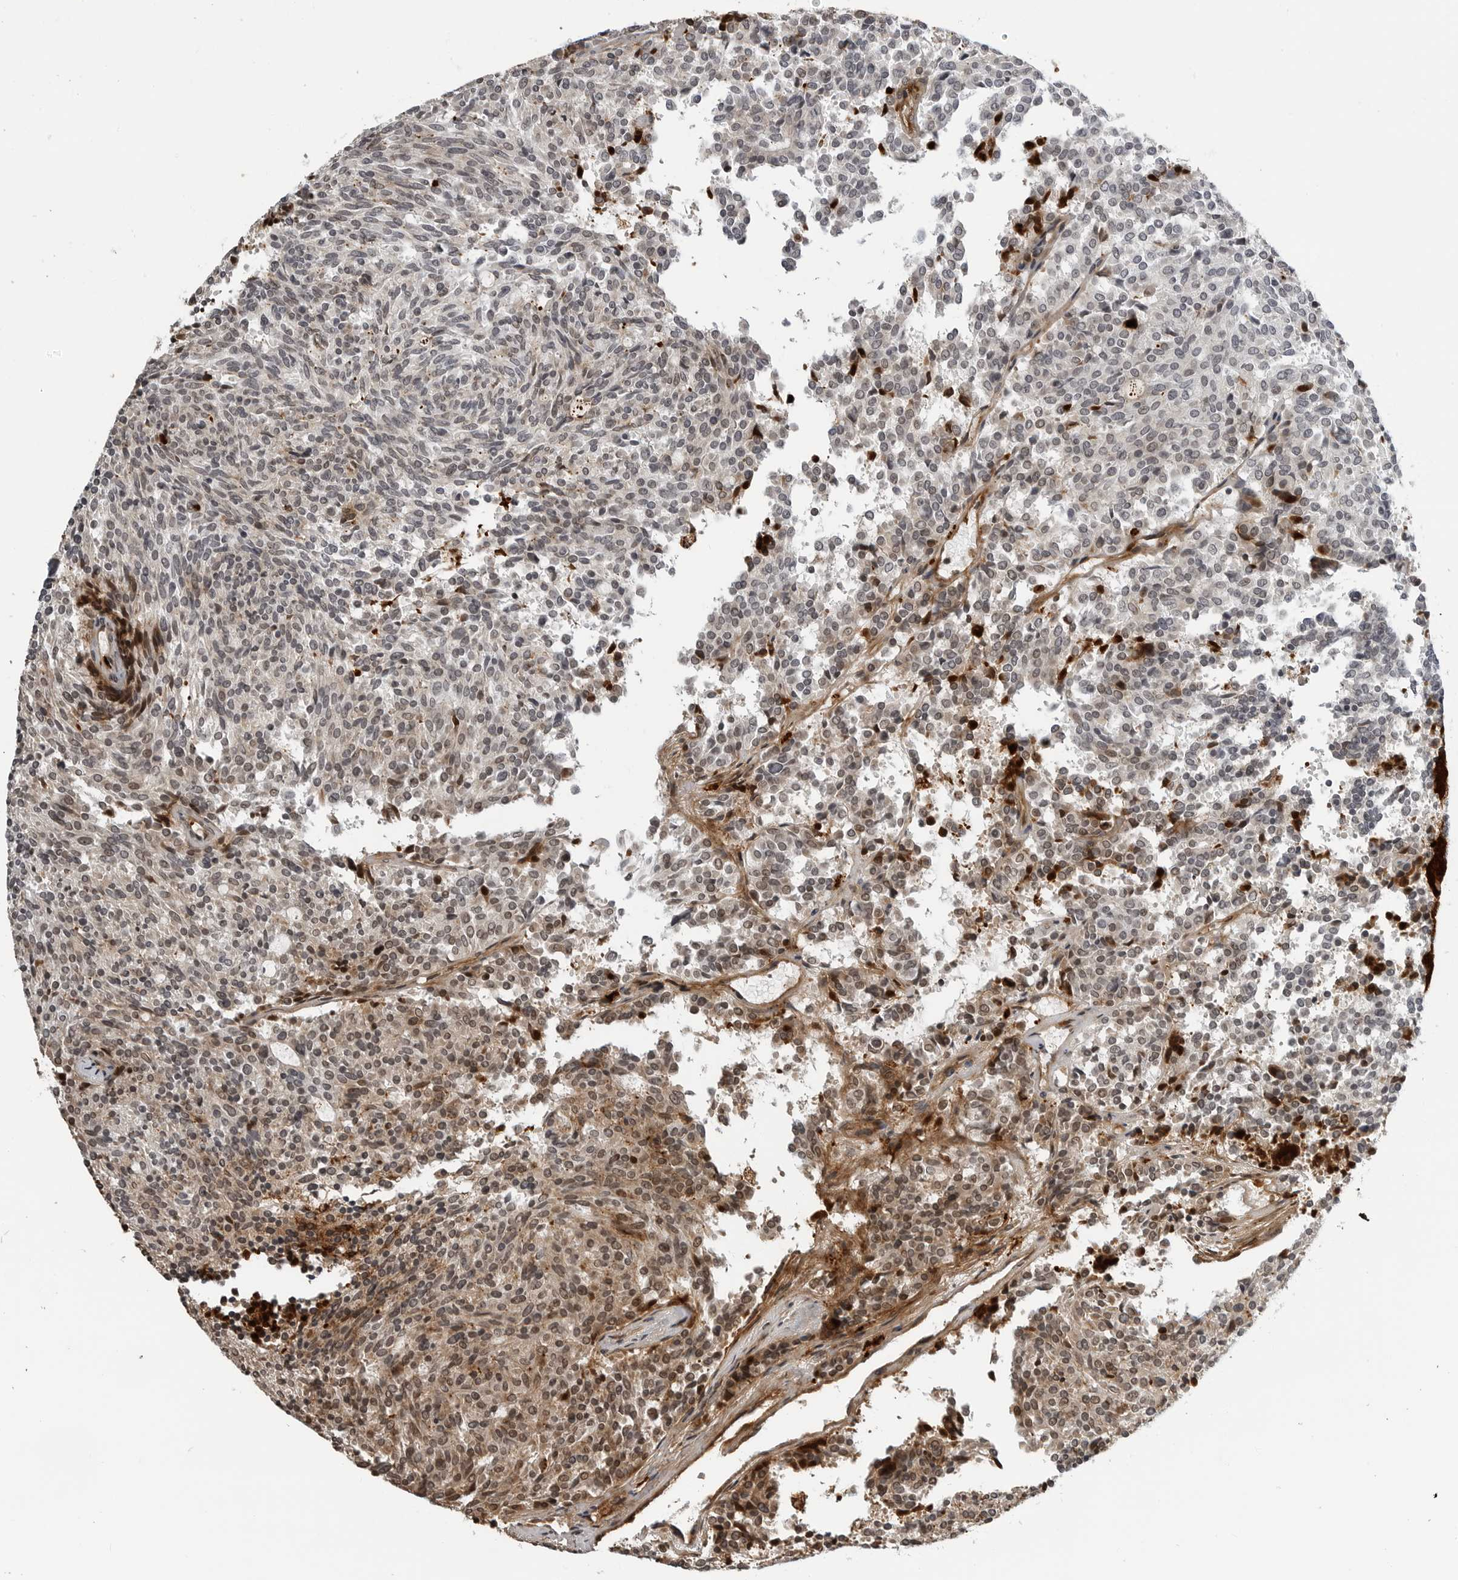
{"staining": {"intensity": "weak", "quantity": "<25%", "location": "cytoplasmic/membranous"}, "tissue": "carcinoid", "cell_type": "Tumor cells", "image_type": "cancer", "snomed": [{"axis": "morphology", "description": "Carcinoid, malignant, NOS"}, {"axis": "topography", "description": "Pancreas"}], "caption": "A high-resolution histopathology image shows immunohistochemistry staining of malignant carcinoid, which reveals no significant staining in tumor cells.", "gene": "CXCR5", "patient": {"sex": "female", "age": 54}}